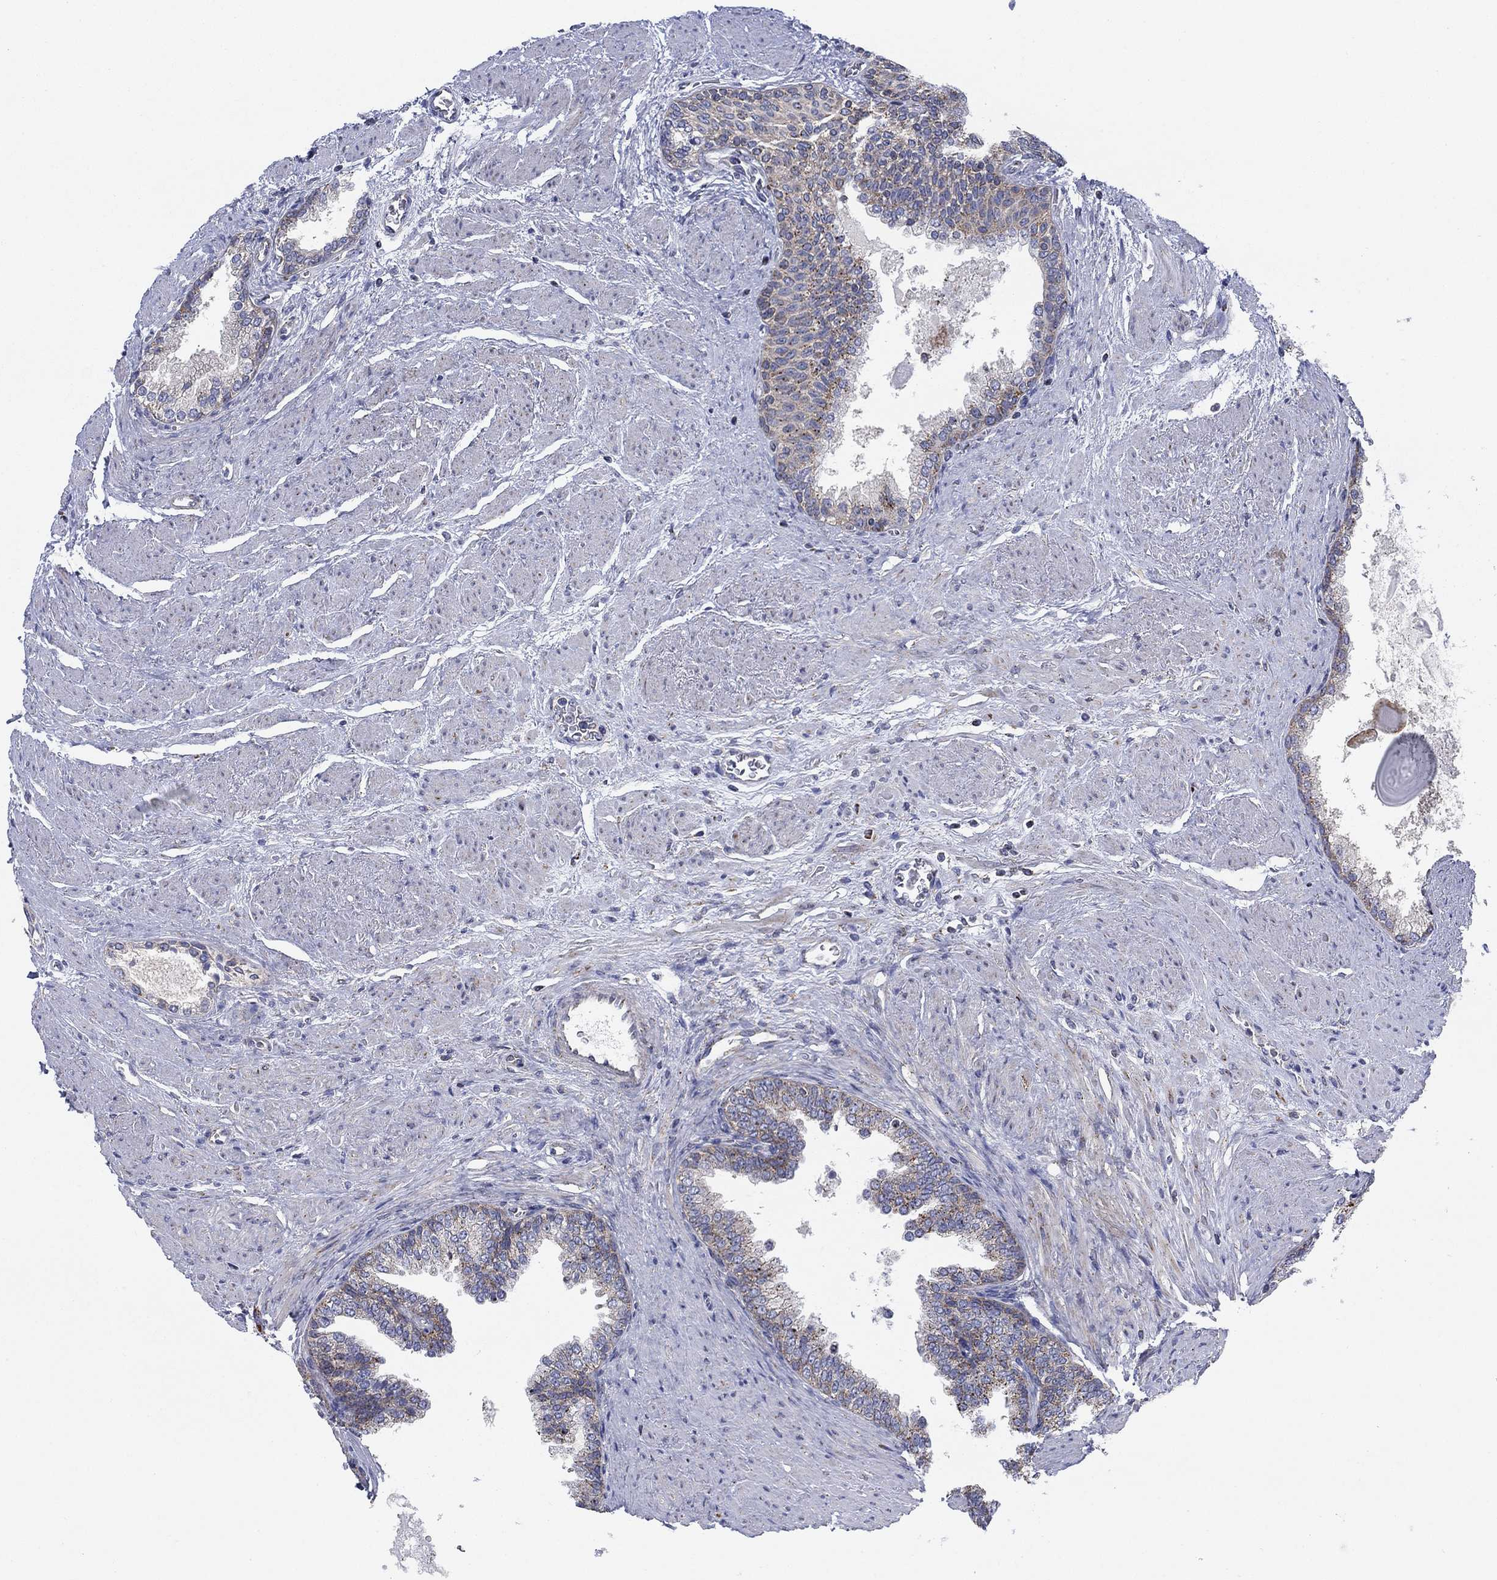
{"staining": {"intensity": "weak", "quantity": "<25%", "location": "cytoplasmic/membranous"}, "tissue": "prostate cancer", "cell_type": "Tumor cells", "image_type": "cancer", "snomed": [{"axis": "morphology", "description": "Adenocarcinoma, NOS"}, {"axis": "topography", "description": "Prostate and seminal vesicle, NOS"}, {"axis": "topography", "description": "Prostate"}], "caption": "This micrograph is of prostate cancer stained with immunohistochemistry to label a protein in brown with the nuclei are counter-stained blue. There is no positivity in tumor cells.", "gene": "NACAD", "patient": {"sex": "male", "age": 62}}